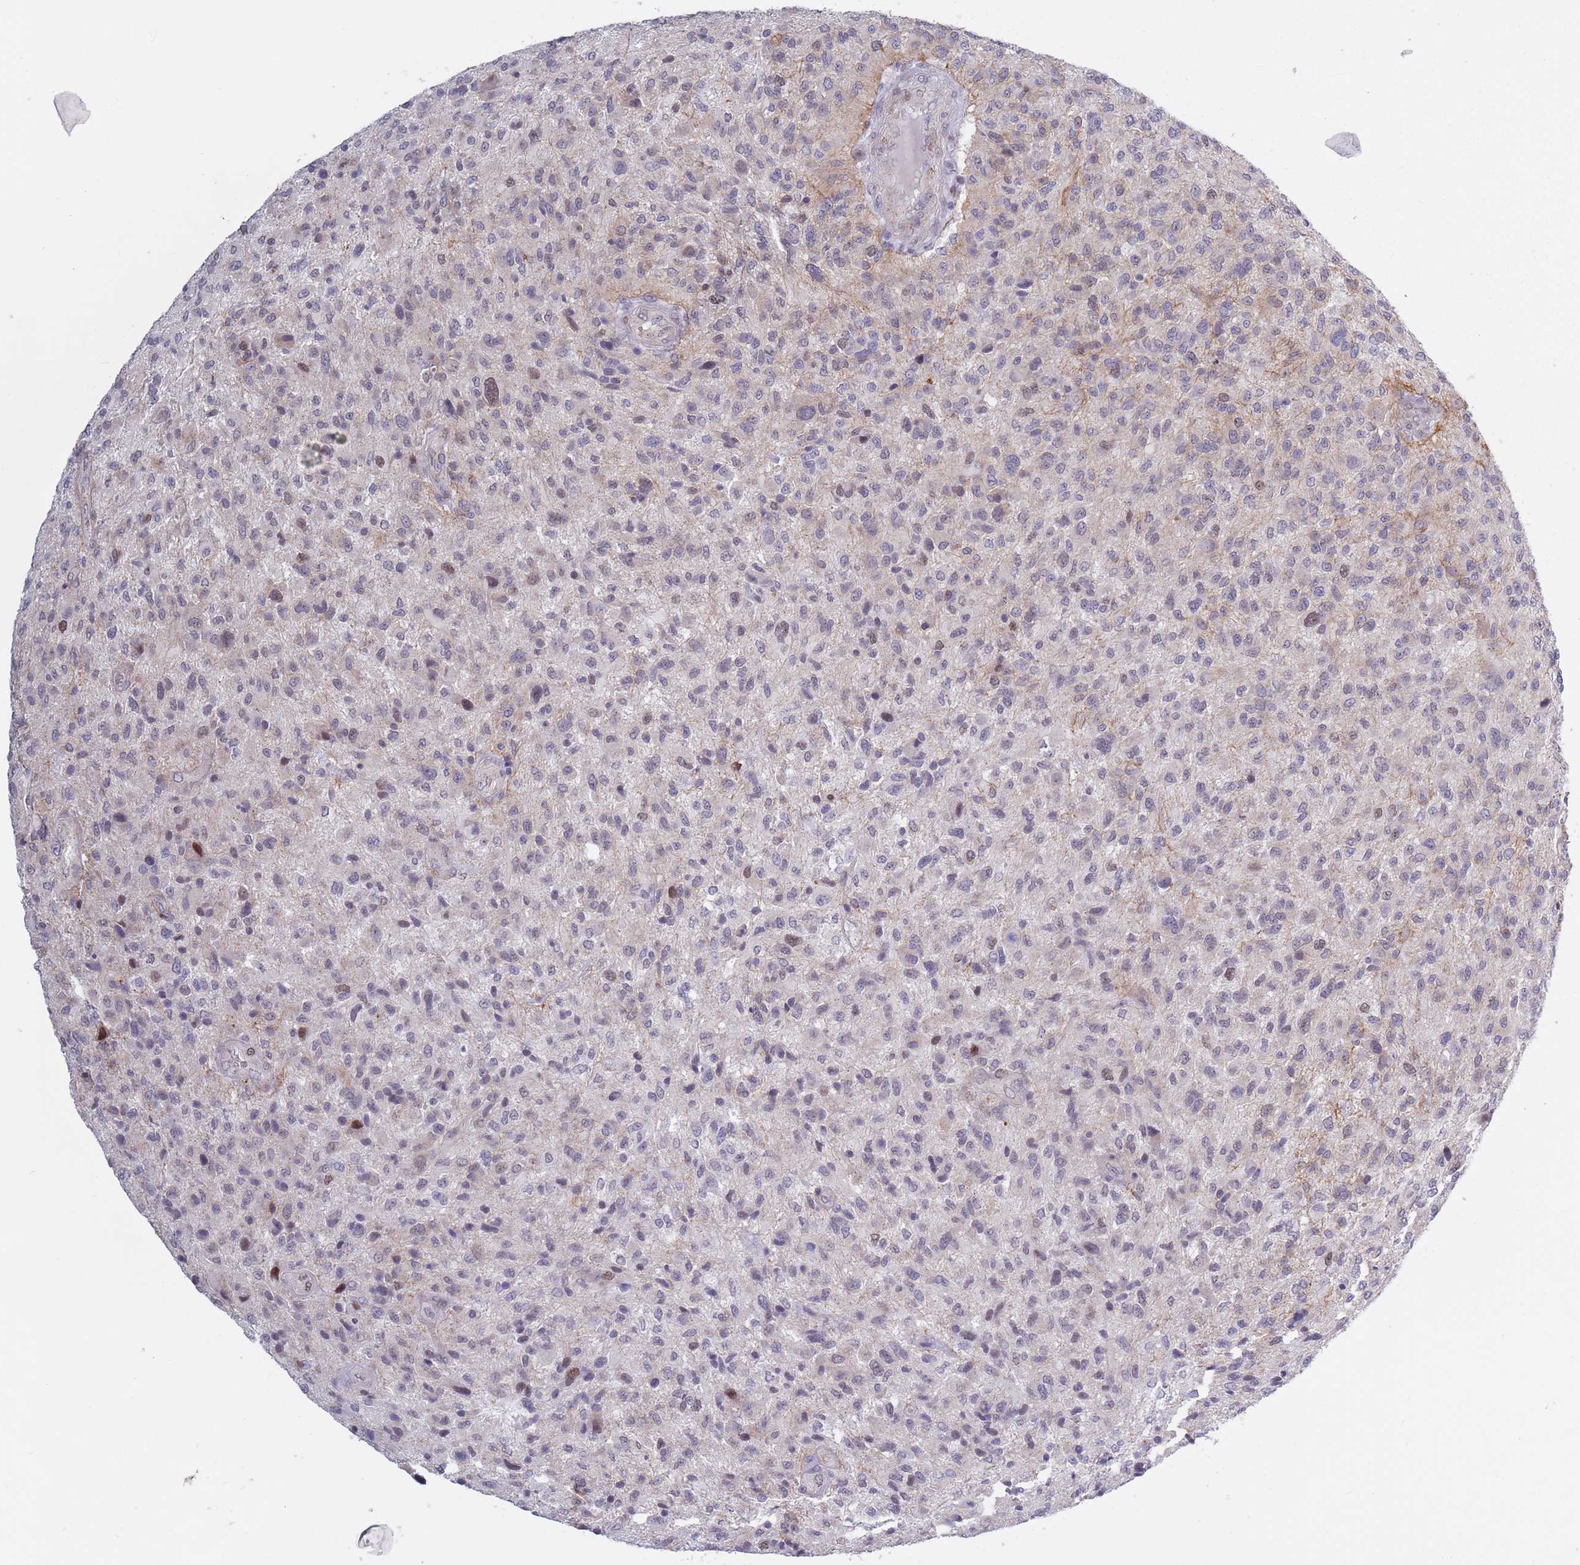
{"staining": {"intensity": "weak", "quantity": "<25%", "location": "nuclear"}, "tissue": "glioma", "cell_type": "Tumor cells", "image_type": "cancer", "snomed": [{"axis": "morphology", "description": "Glioma, malignant, High grade"}, {"axis": "topography", "description": "Brain"}], "caption": "Micrograph shows no protein positivity in tumor cells of high-grade glioma (malignant) tissue. The staining was performed using DAB (3,3'-diaminobenzidine) to visualize the protein expression in brown, while the nuclei were stained in blue with hematoxylin (Magnification: 20x).", "gene": "ZKSCAN2", "patient": {"sex": "male", "age": 47}}